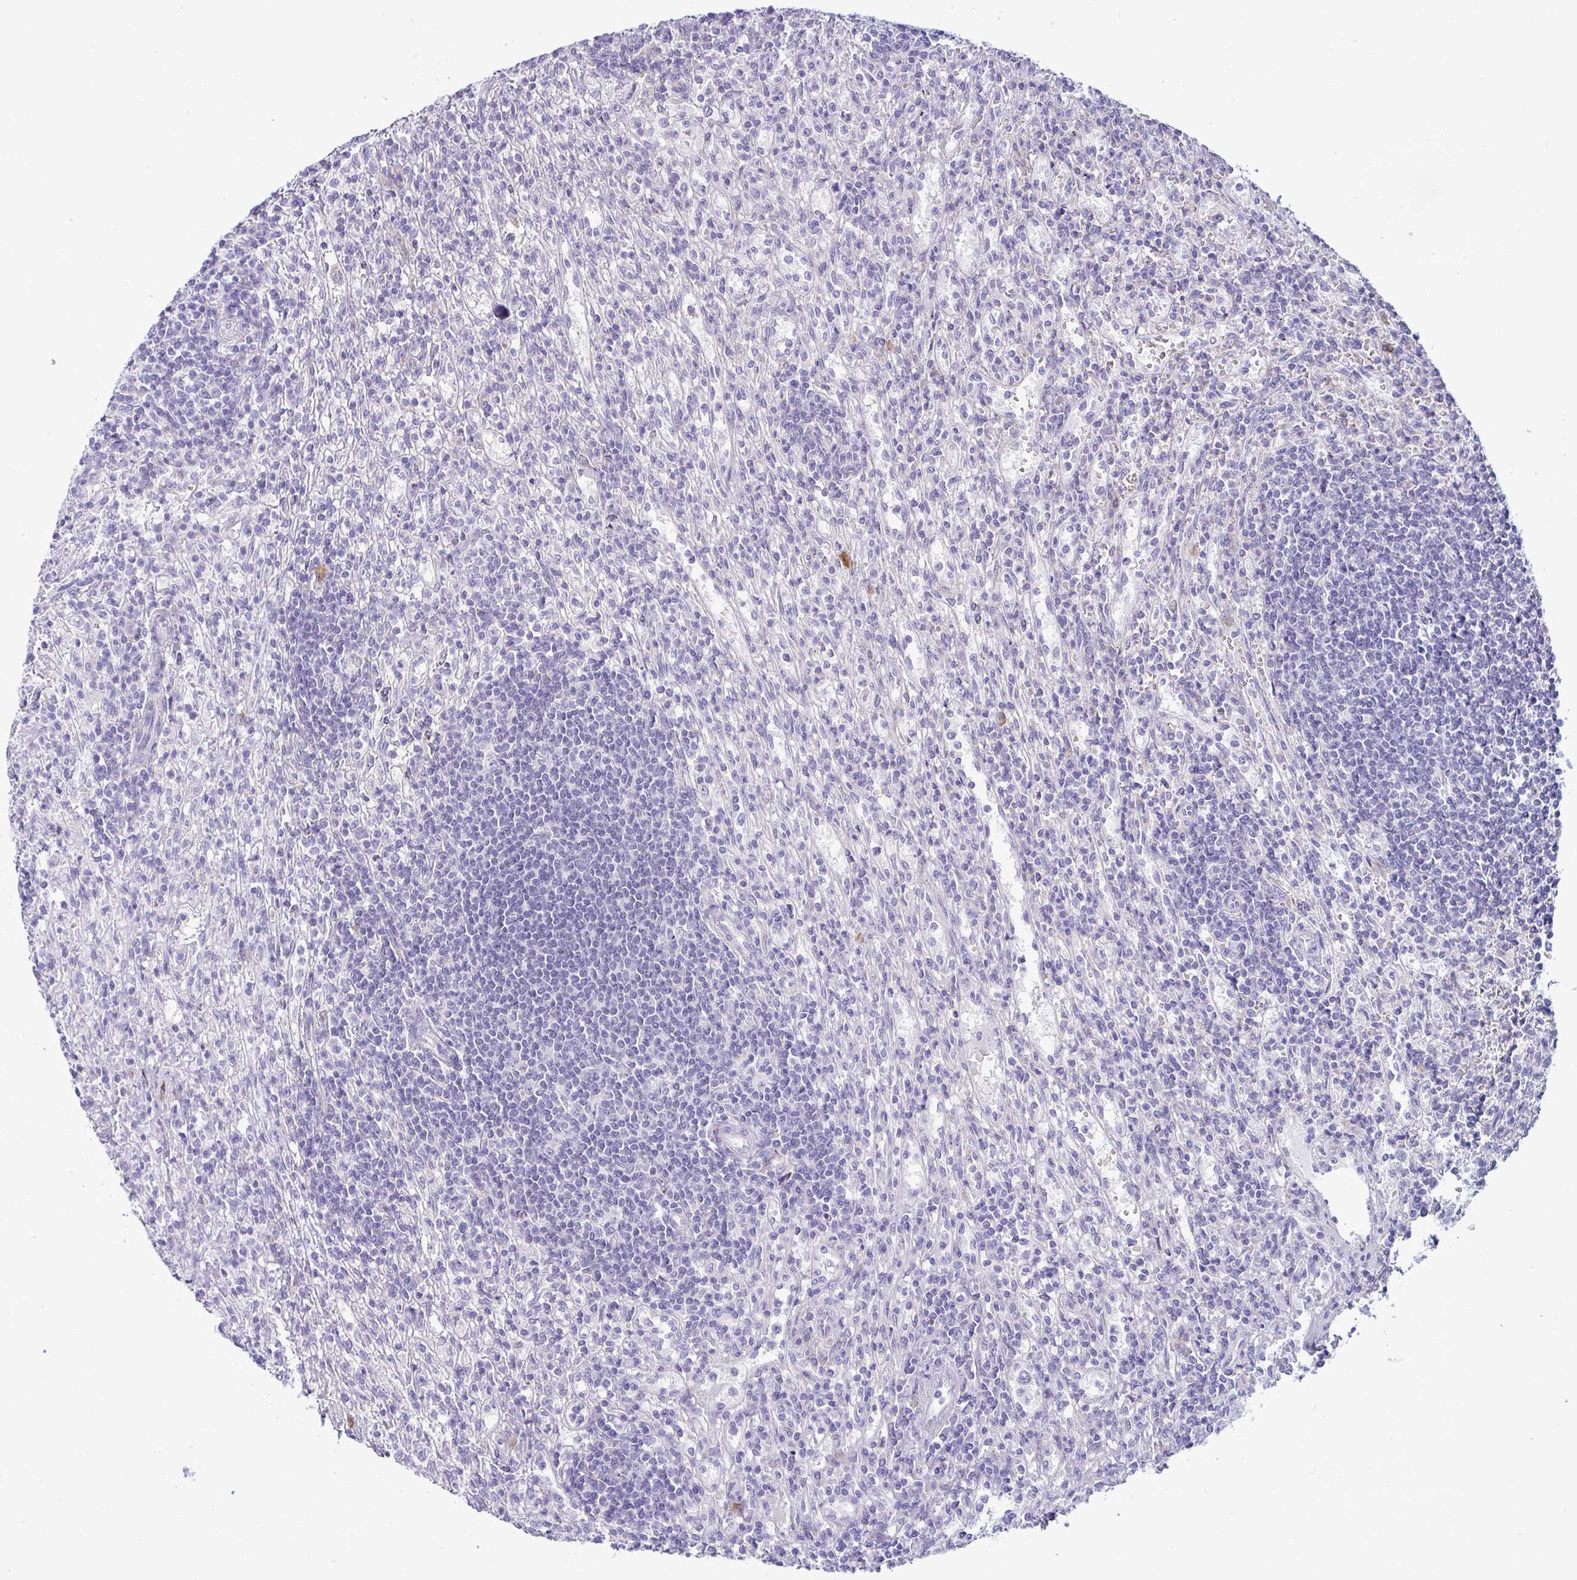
{"staining": {"intensity": "negative", "quantity": "none", "location": "none"}, "tissue": "lymphoma", "cell_type": "Tumor cells", "image_type": "cancer", "snomed": [{"axis": "morphology", "description": "Malignant lymphoma, non-Hodgkin's type, Low grade"}, {"axis": "topography", "description": "Spleen"}], "caption": "Tumor cells are negative for brown protein staining in lymphoma. (DAB immunohistochemistry, high magnification).", "gene": "TFPI2", "patient": {"sex": "male", "age": 76}}